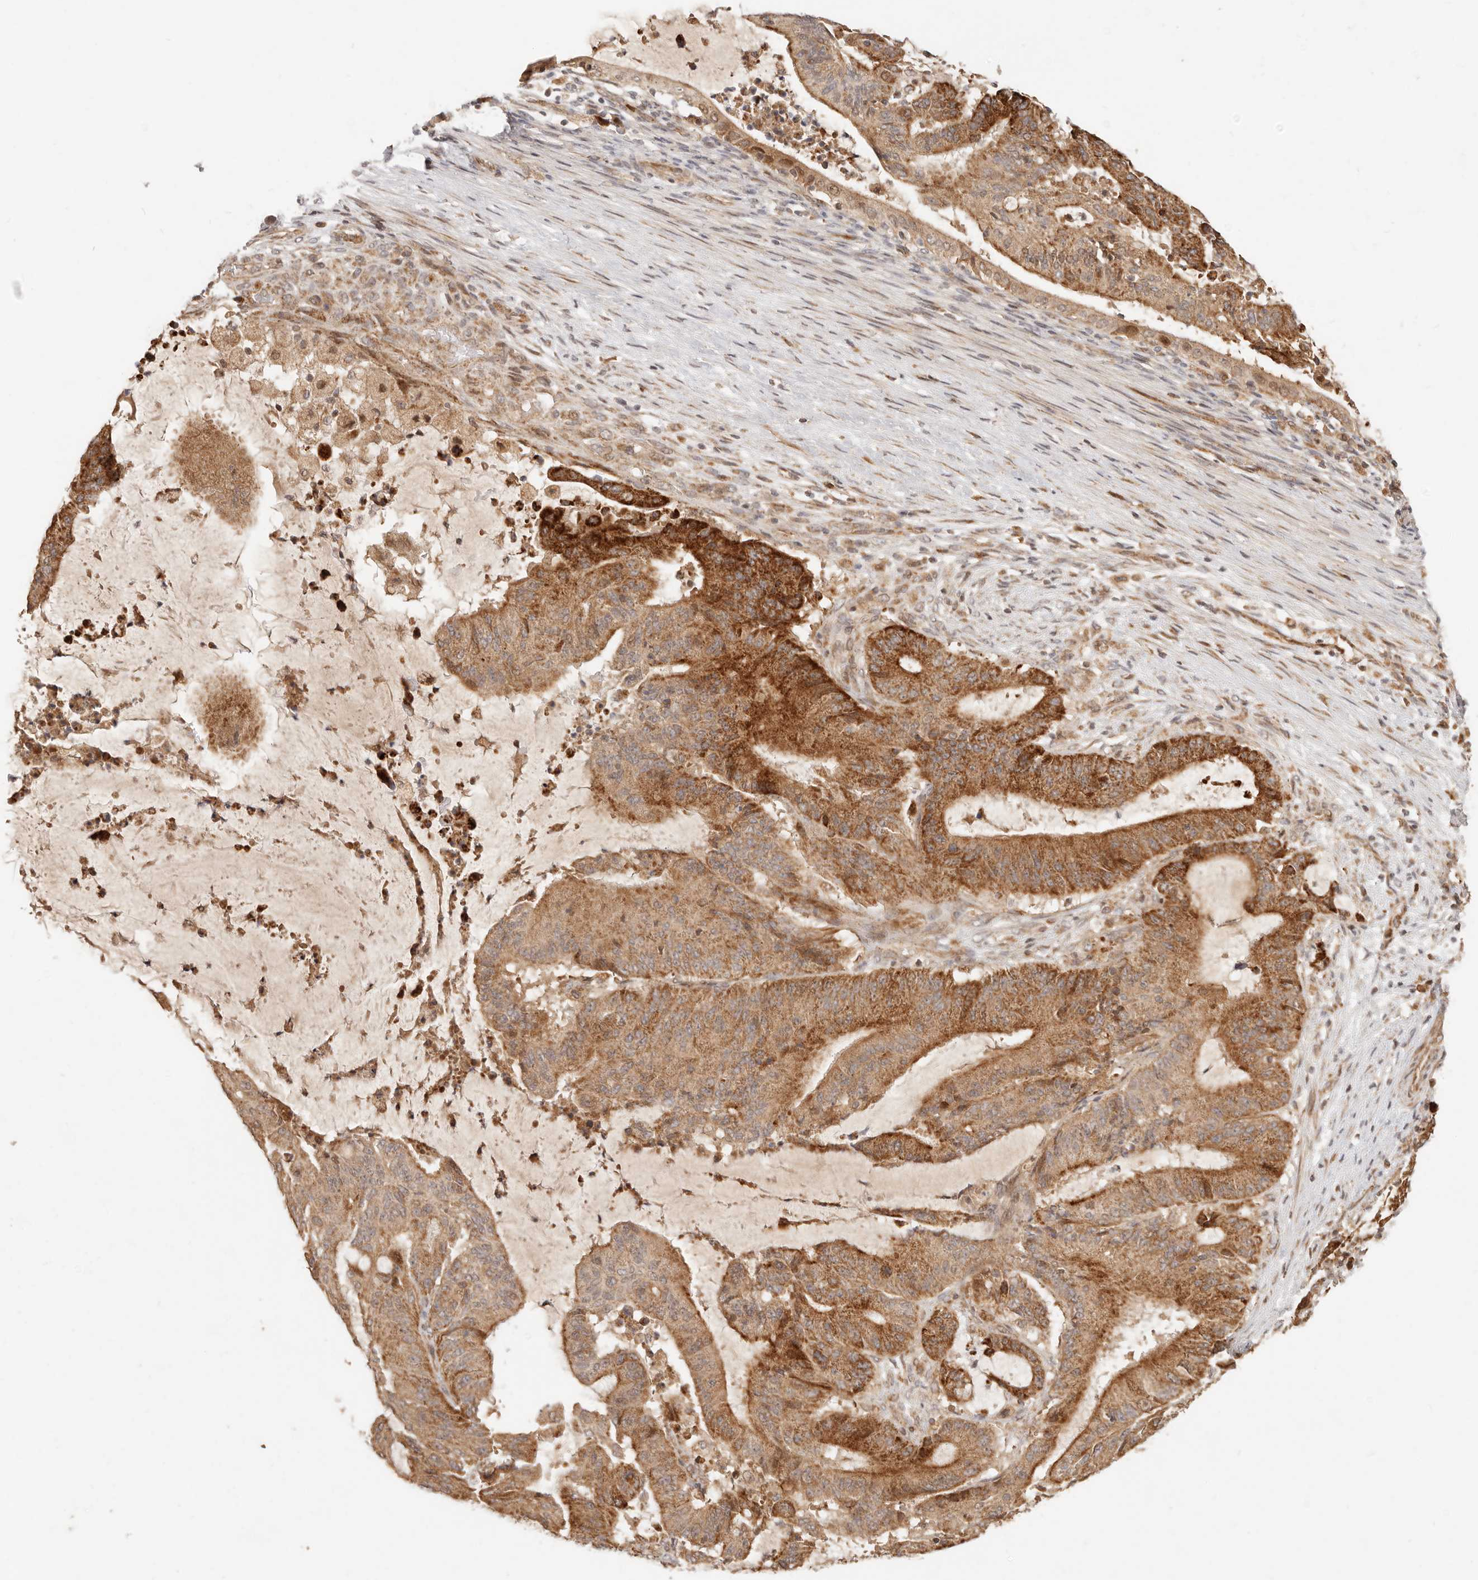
{"staining": {"intensity": "strong", "quantity": ">75%", "location": "cytoplasmic/membranous"}, "tissue": "liver cancer", "cell_type": "Tumor cells", "image_type": "cancer", "snomed": [{"axis": "morphology", "description": "Normal tissue, NOS"}, {"axis": "morphology", "description": "Cholangiocarcinoma"}, {"axis": "topography", "description": "Liver"}, {"axis": "topography", "description": "Peripheral nerve tissue"}], "caption": "High-magnification brightfield microscopy of liver cancer (cholangiocarcinoma) stained with DAB (brown) and counterstained with hematoxylin (blue). tumor cells exhibit strong cytoplasmic/membranous expression is identified in about>75% of cells.", "gene": "TIMM17A", "patient": {"sex": "female", "age": 73}}